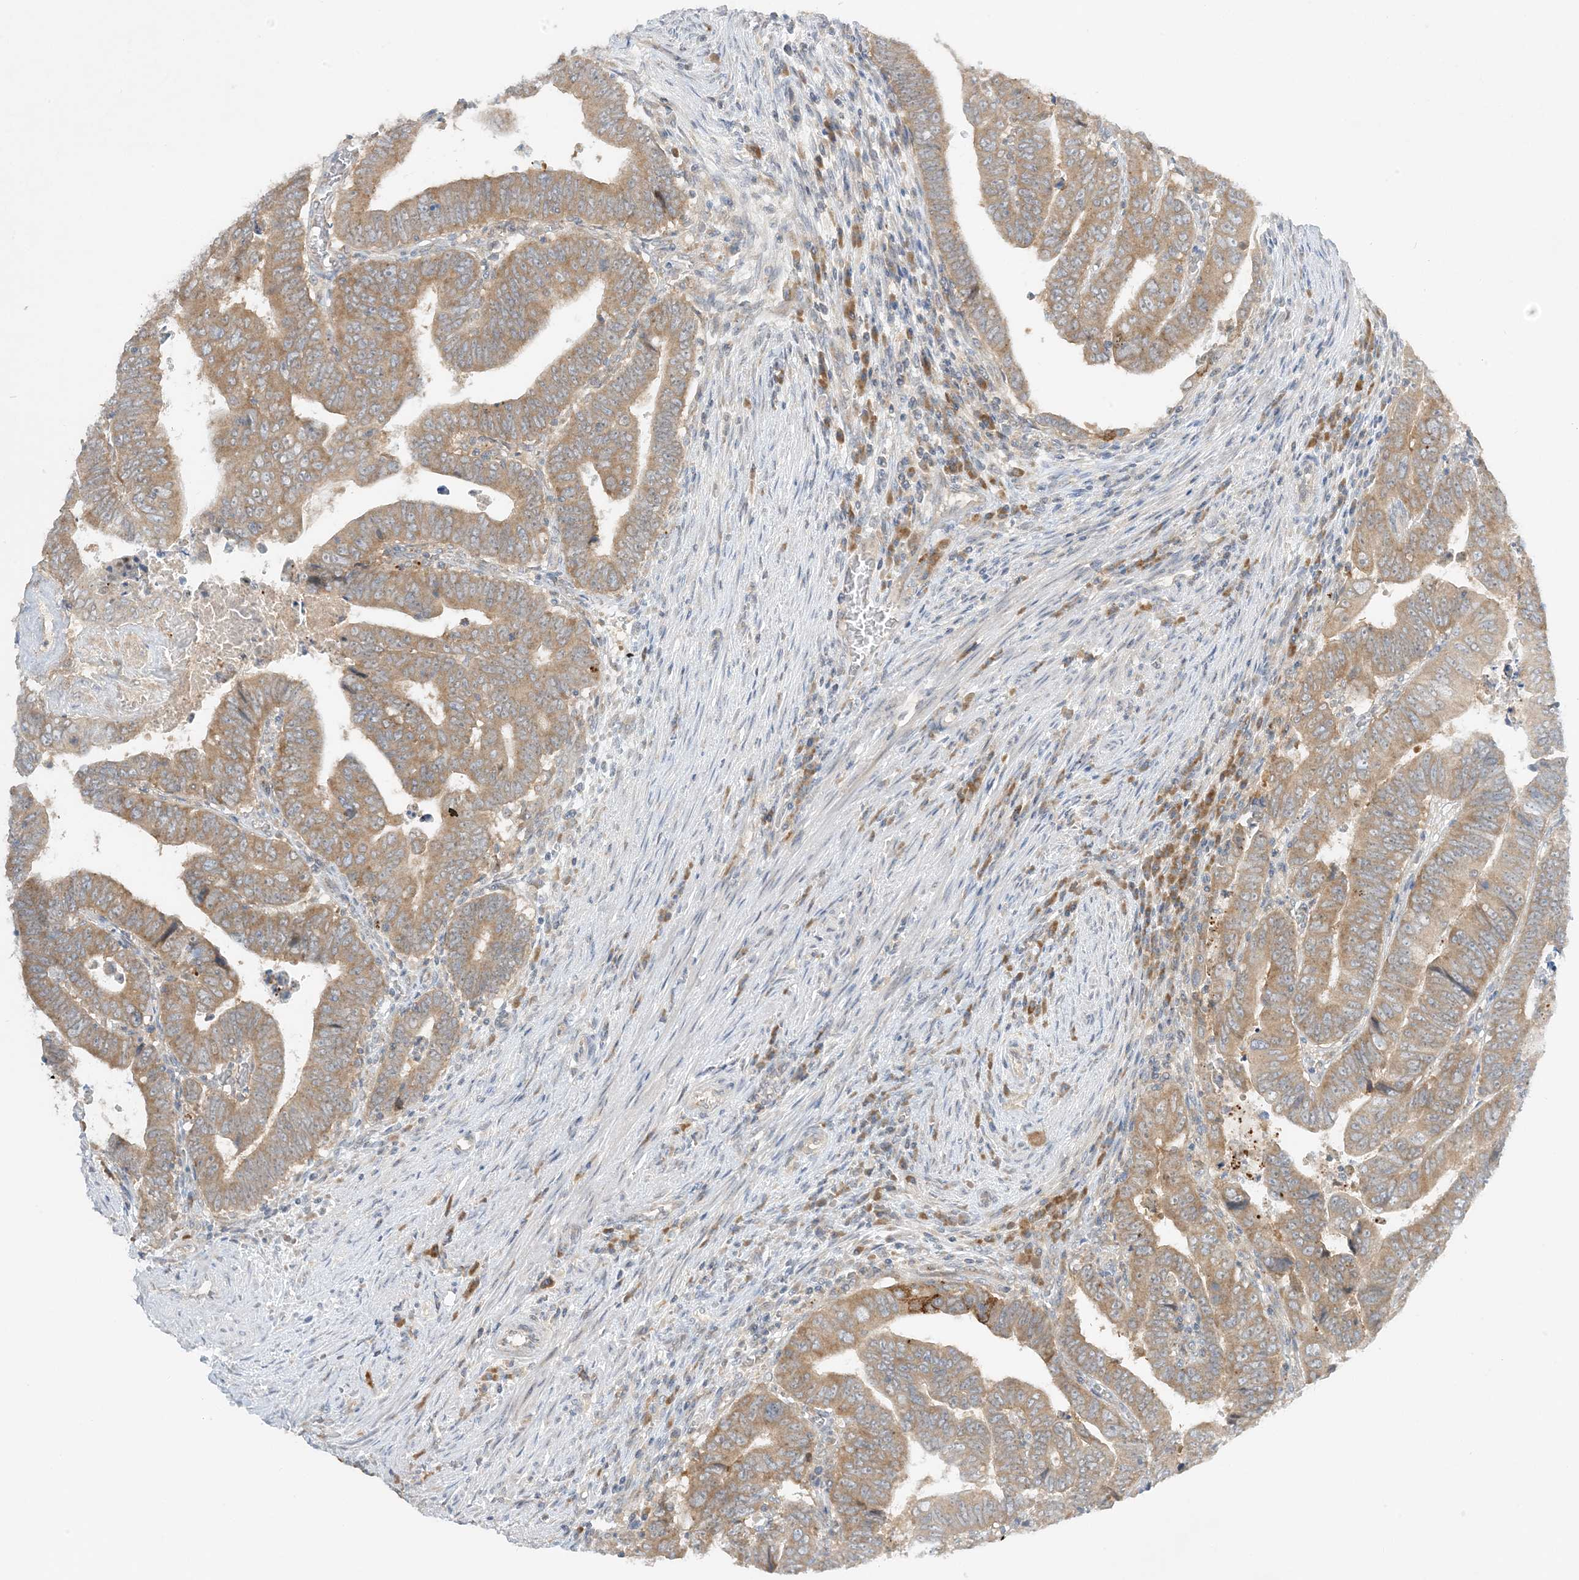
{"staining": {"intensity": "moderate", "quantity": ">75%", "location": "cytoplasmic/membranous"}, "tissue": "colorectal cancer", "cell_type": "Tumor cells", "image_type": "cancer", "snomed": [{"axis": "morphology", "description": "Normal tissue, NOS"}, {"axis": "morphology", "description": "Adenocarcinoma, NOS"}, {"axis": "topography", "description": "Rectum"}], "caption": "Immunohistochemical staining of human adenocarcinoma (colorectal) displays medium levels of moderate cytoplasmic/membranous protein staining in about >75% of tumor cells. Using DAB (brown) and hematoxylin (blue) stains, captured at high magnification using brightfield microscopy.", "gene": "RPP40", "patient": {"sex": "female", "age": 65}}